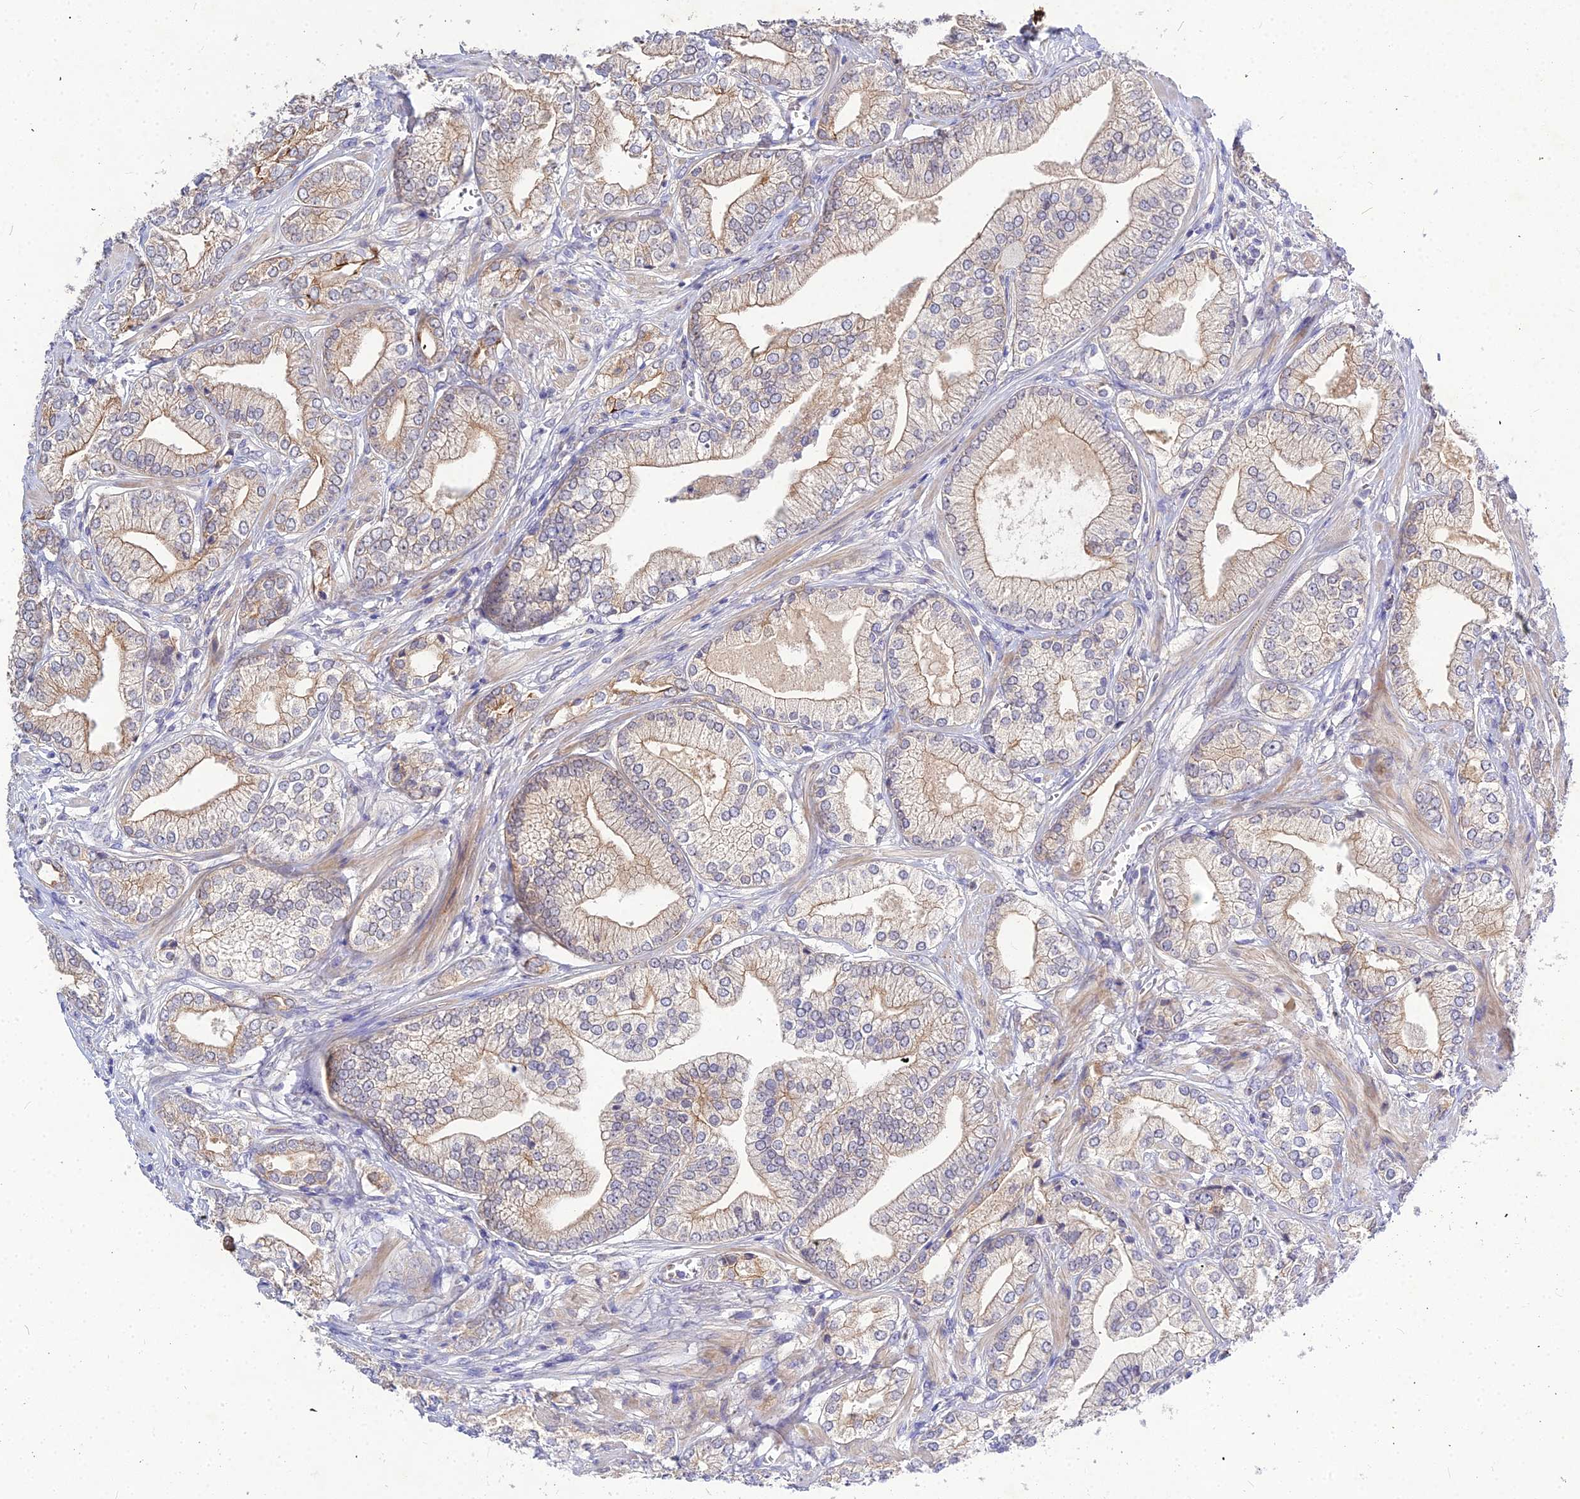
{"staining": {"intensity": "moderate", "quantity": "25%-75%", "location": "cytoplasmic/membranous"}, "tissue": "prostate cancer", "cell_type": "Tumor cells", "image_type": "cancer", "snomed": [{"axis": "morphology", "description": "Adenocarcinoma, High grade"}, {"axis": "topography", "description": "Prostate"}], "caption": "Immunohistochemistry (IHC) of human prostate high-grade adenocarcinoma demonstrates medium levels of moderate cytoplasmic/membranous staining in about 25%-75% of tumor cells.", "gene": "DMRTA1", "patient": {"sex": "male", "age": 50}}